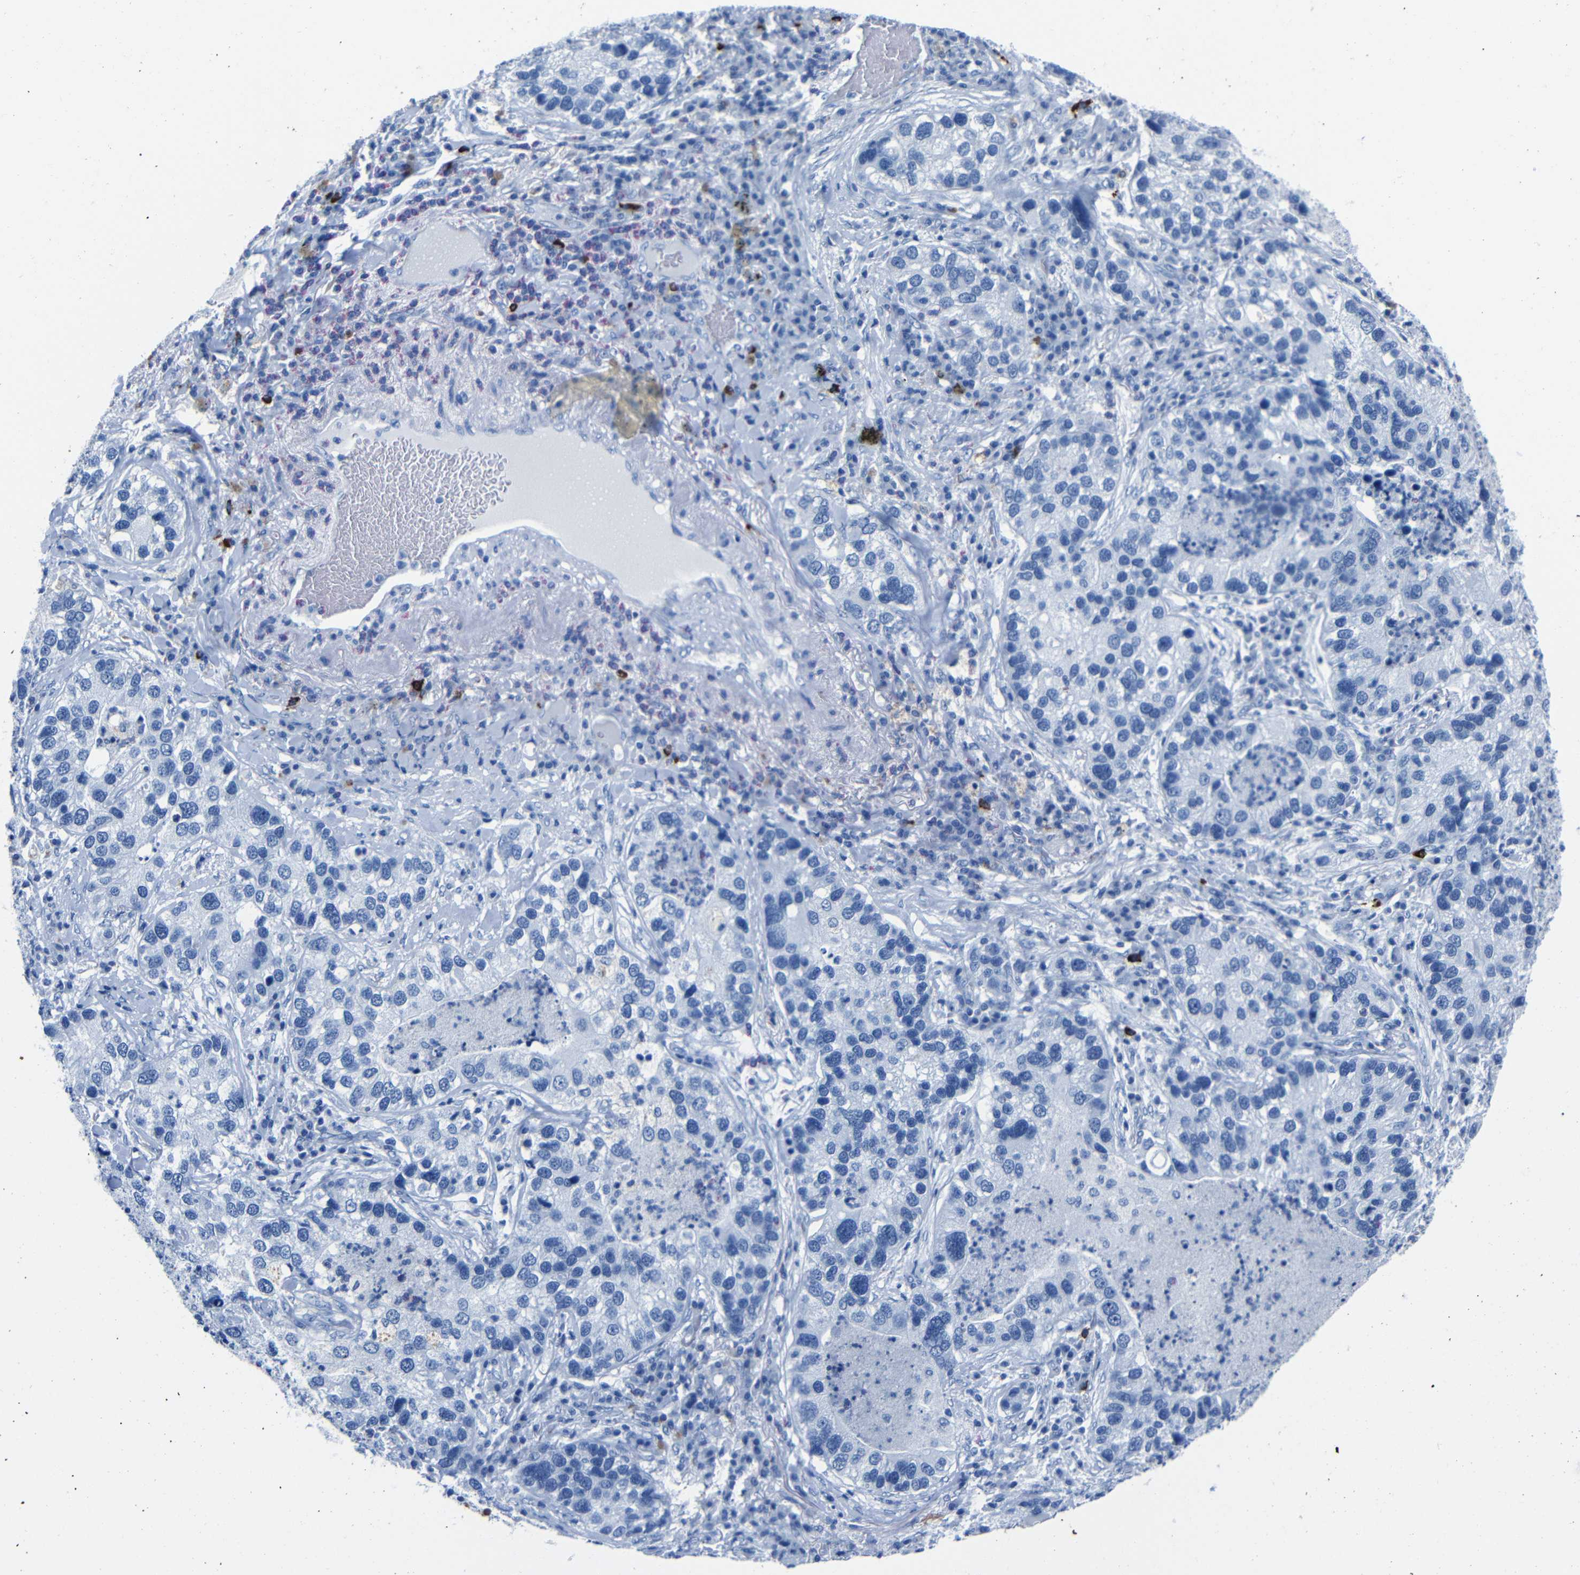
{"staining": {"intensity": "negative", "quantity": "none", "location": "none"}, "tissue": "lung cancer", "cell_type": "Tumor cells", "image_type": "cancer", "snomed": [{"axis": "morphology", "description": "Normal tissue, NOS"}, {"axis": "morphology", "description": "Adenocarcinoma, NOS"}, {"axis": "topography", "description": "Bronchus"}, {"axis": "topography", "description": "Lung"}], "caption": "IHC of human adenocarcinoma (lung) demonstrates no positivity in tumor cells.", "gene": "CLDN11", "patient": {"sex": "male", "age": 54}}